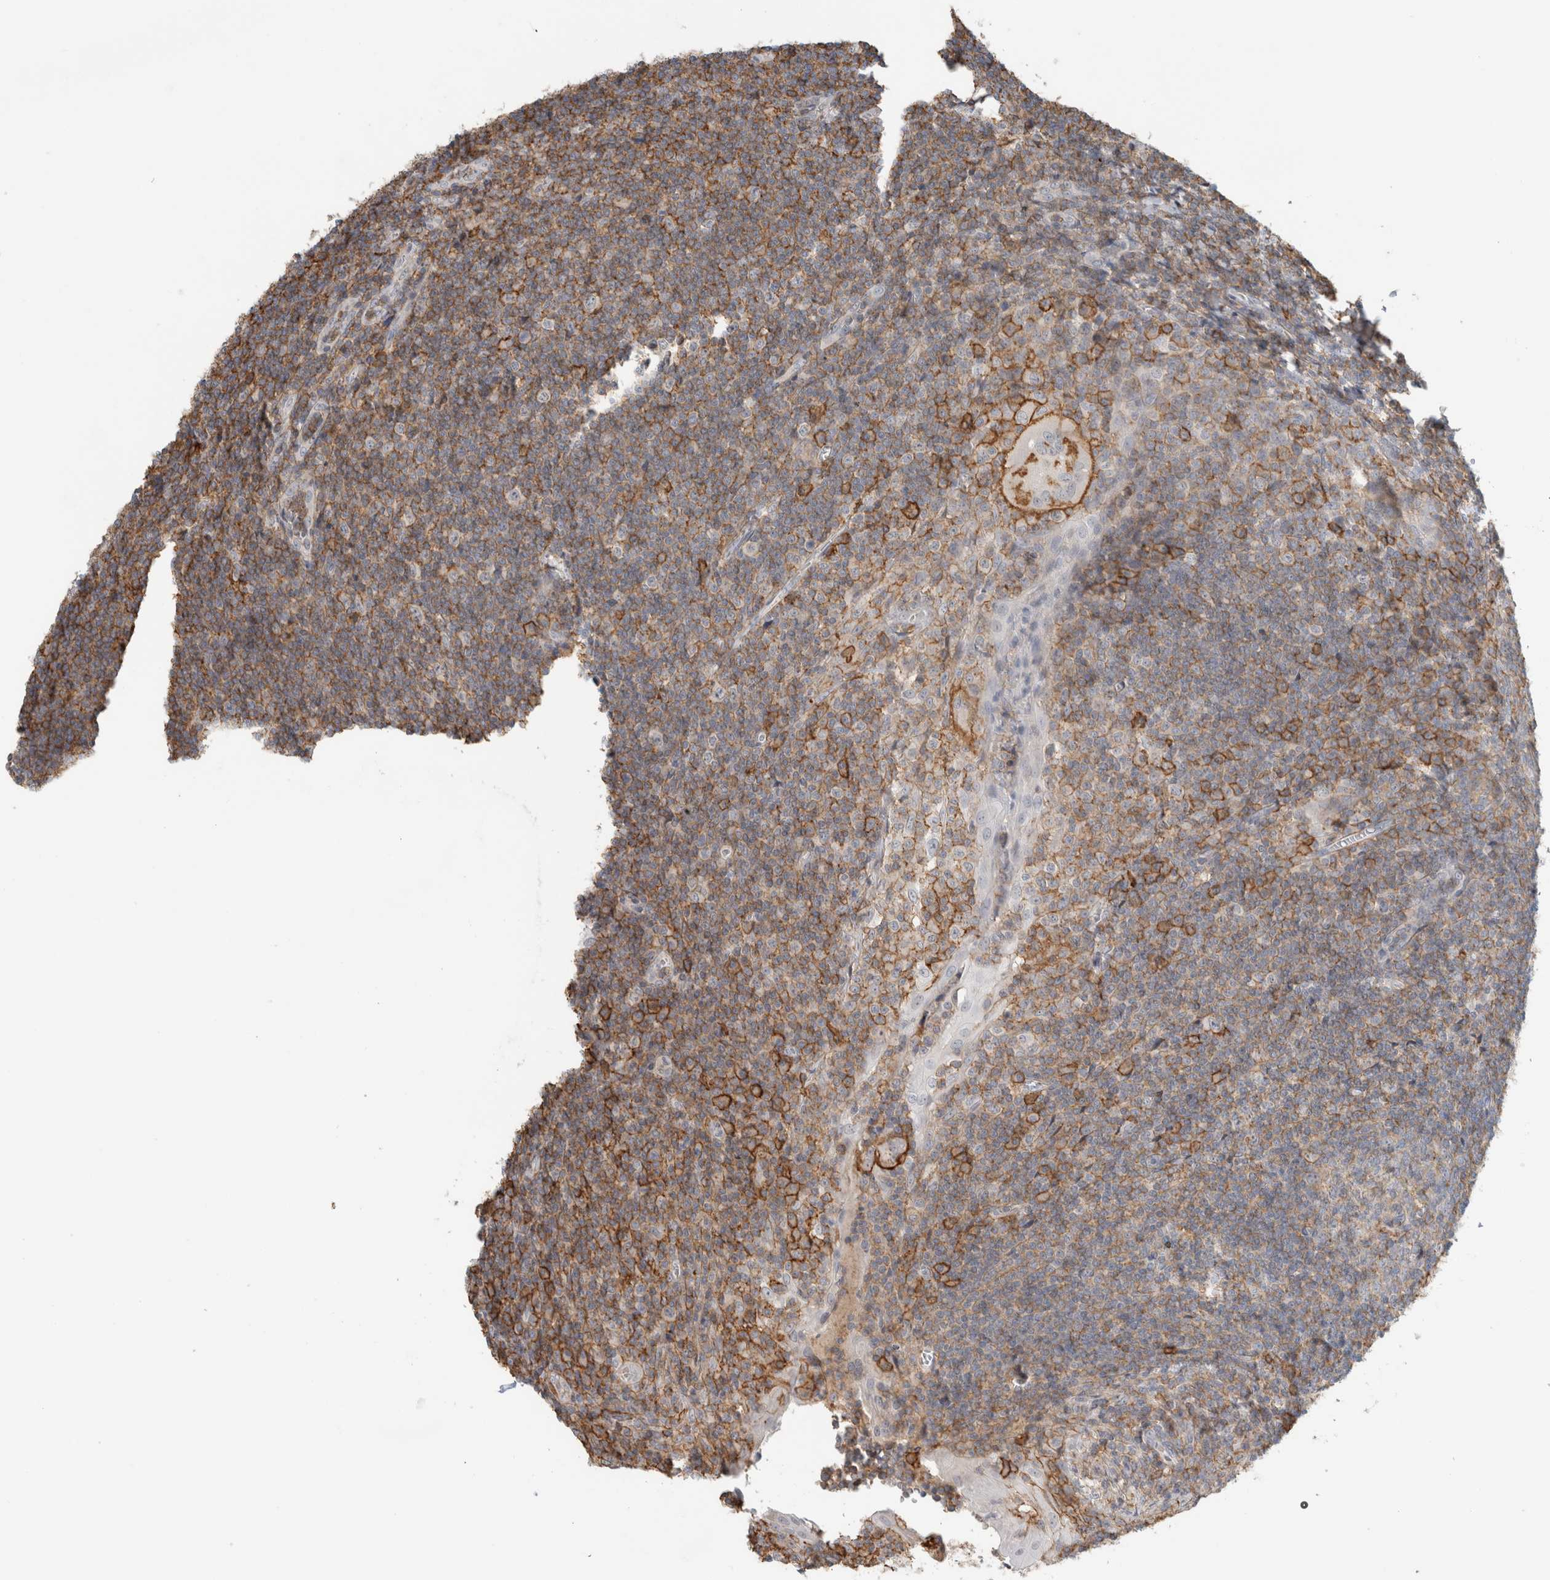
{"staining": {"intensity": "moderate", "quantity": "<25%", "location": "cytoplasmic/membranous"}, "tissue": "tonsil", "cell_type": "Germinal center cells", "image_type": "normal", "snomed": [{"axis": "morphology", "description": "Normal tissue, NOS"}, {"axis": "topography", "description": "Tonsil"}], "caption": "Human tonsil stained with a brown dye reveals moderate cytoplasmic/membranous positive expression in about <25% of germinal center cells.", "gene": "ERCC6L2", "patient": {"sex": "male", "age": 37}}